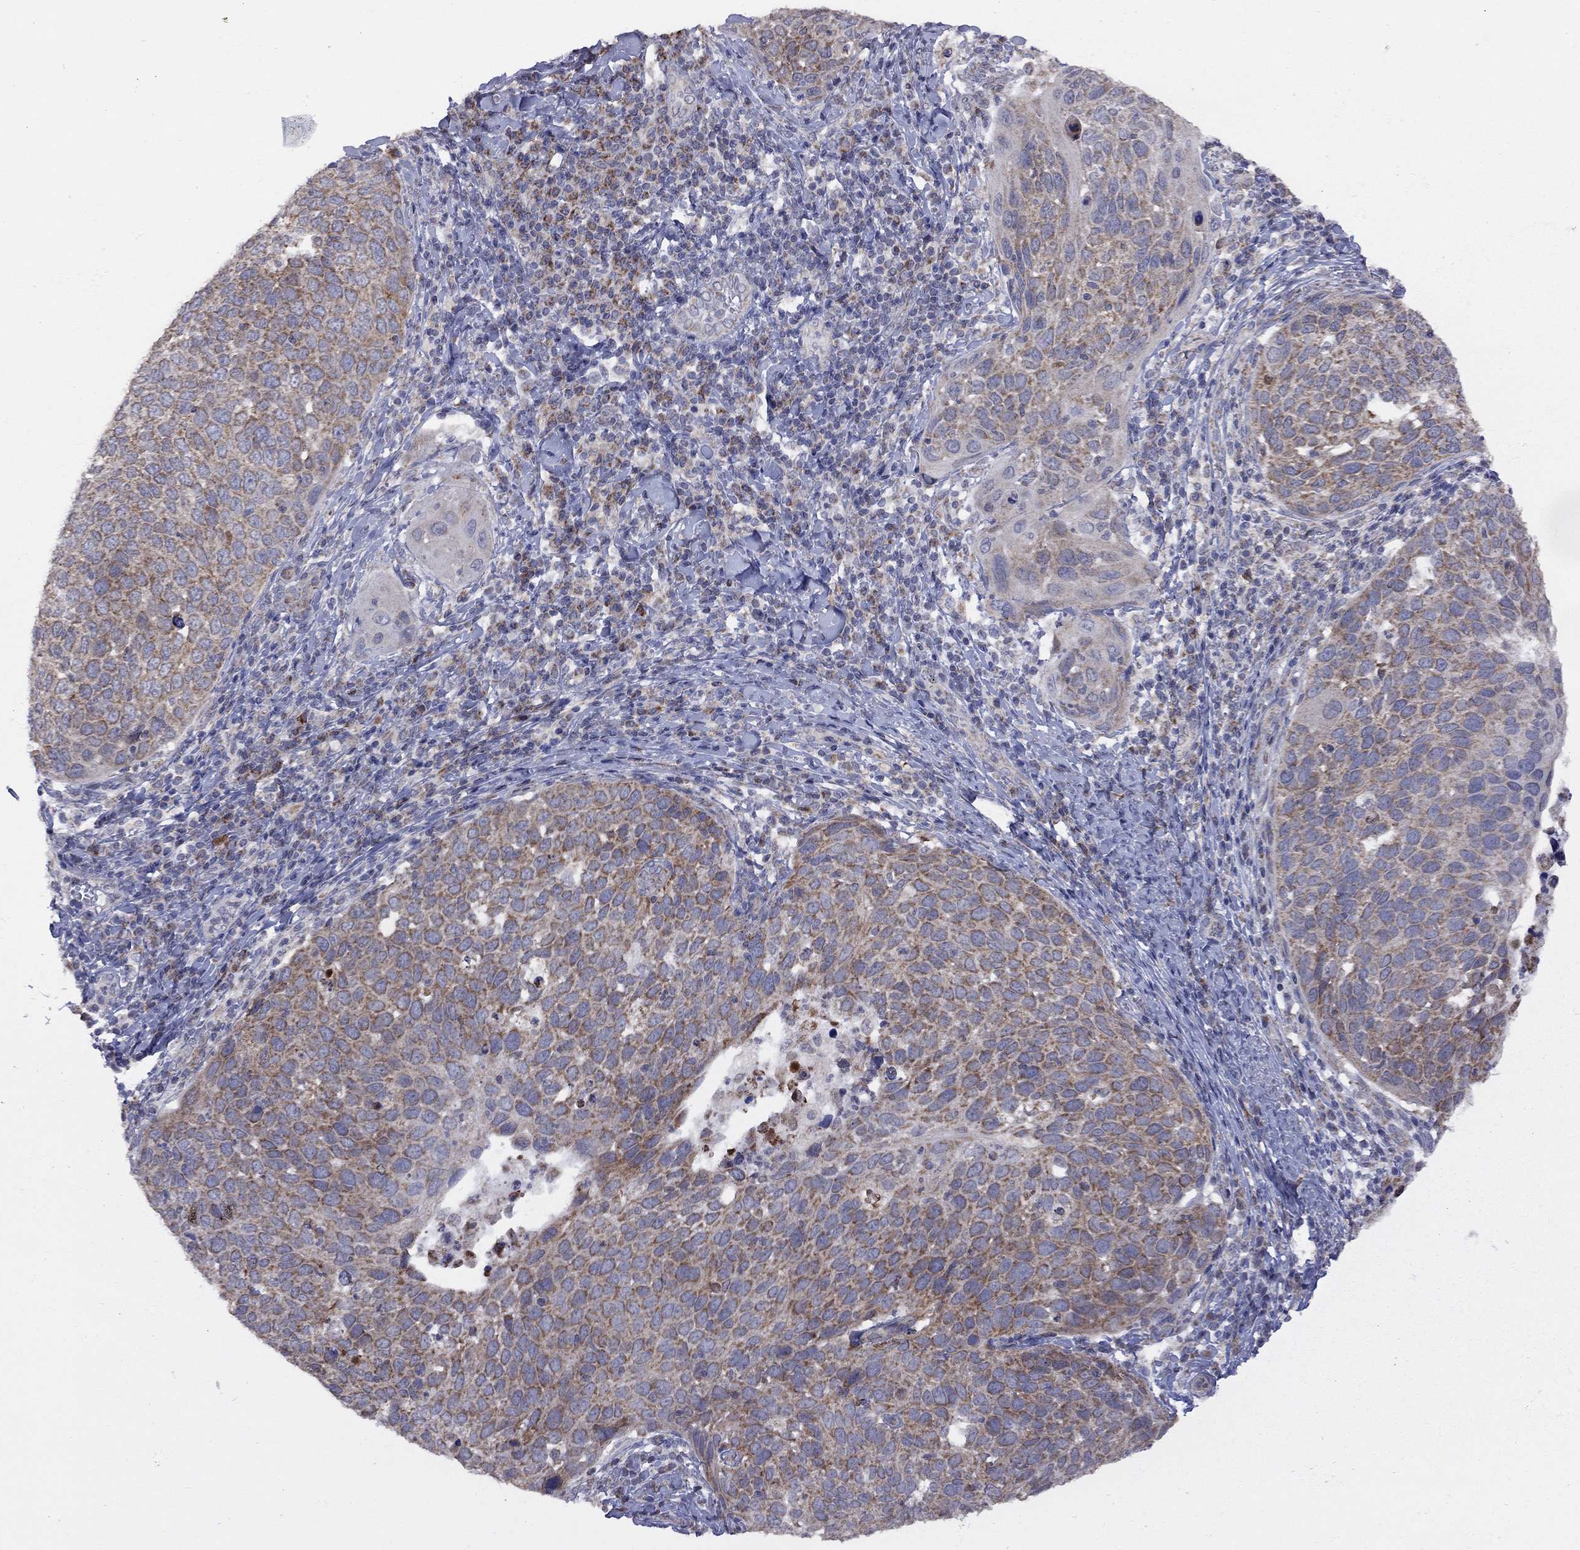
{"staining": {"intensity": "strong", "quantity": "25%-75%", "location": "cytoplasmic/membranous"}, "tissue": "cervical cancer", "cell_type": "Tumor cells", "image_type": "cancer", "snomed": [{"axis": "morphology", "description": "Squamous cell carcinoma, NOS"}, {"axis": "topography", "description": "Cervix"}], "caption": "Protein staining reveals strong cytoplasmic/membranous staining in about 25%-75% of tumor cells in cervical squamous cell carcinoma.", "gene": "NDUFB1", "patient": {"sex": "female", "age": 54}}